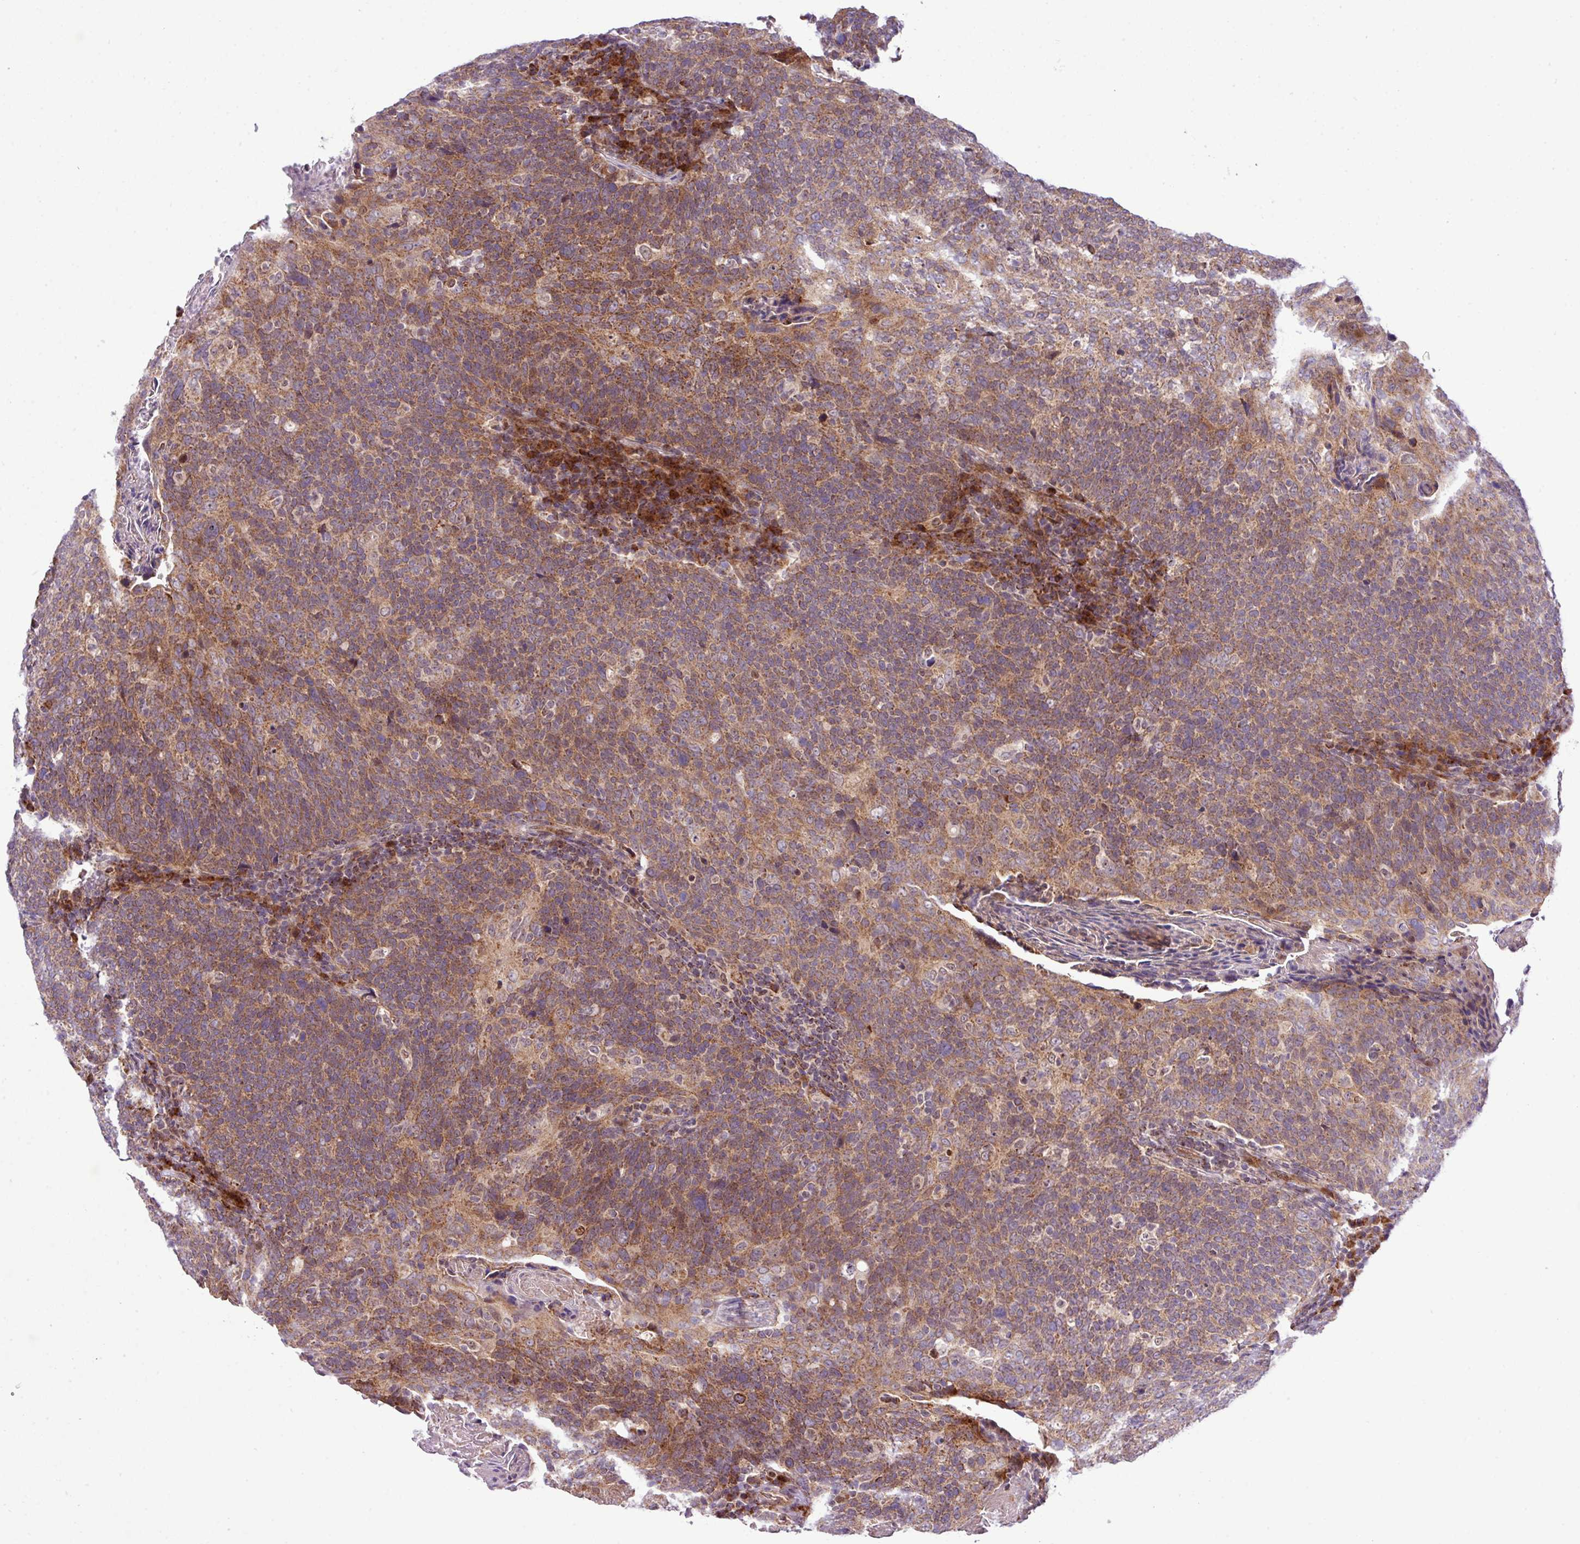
{"staining": {"intensity": "moderate", "quantity": ">75%", "location": "cytoplasmic/membranous"}, "tissue": "head and neck cancer", "cell_type": "Tumor cells", "image_type": "cancer", "snomed": [{"axis": "morphology", "description": "Squamous cell carcinoma, NOS"}, {"axis": "morphology", "description": "Squamous cell carcinoma, metastatic, NOS"}, {"axis": "topography", "description": "Lymph node"}, {"axis": "topography", "description": "Head-Neck"}], "caption": "There is medium levels of moderate cytoplasmic/membranous positivity in tumor cells of head and neck cancer, as demonstrated by immunohistochemical staining (brown color).", "gene": "B3GNT9", "patient": {"sex": "male", "age": 62}}